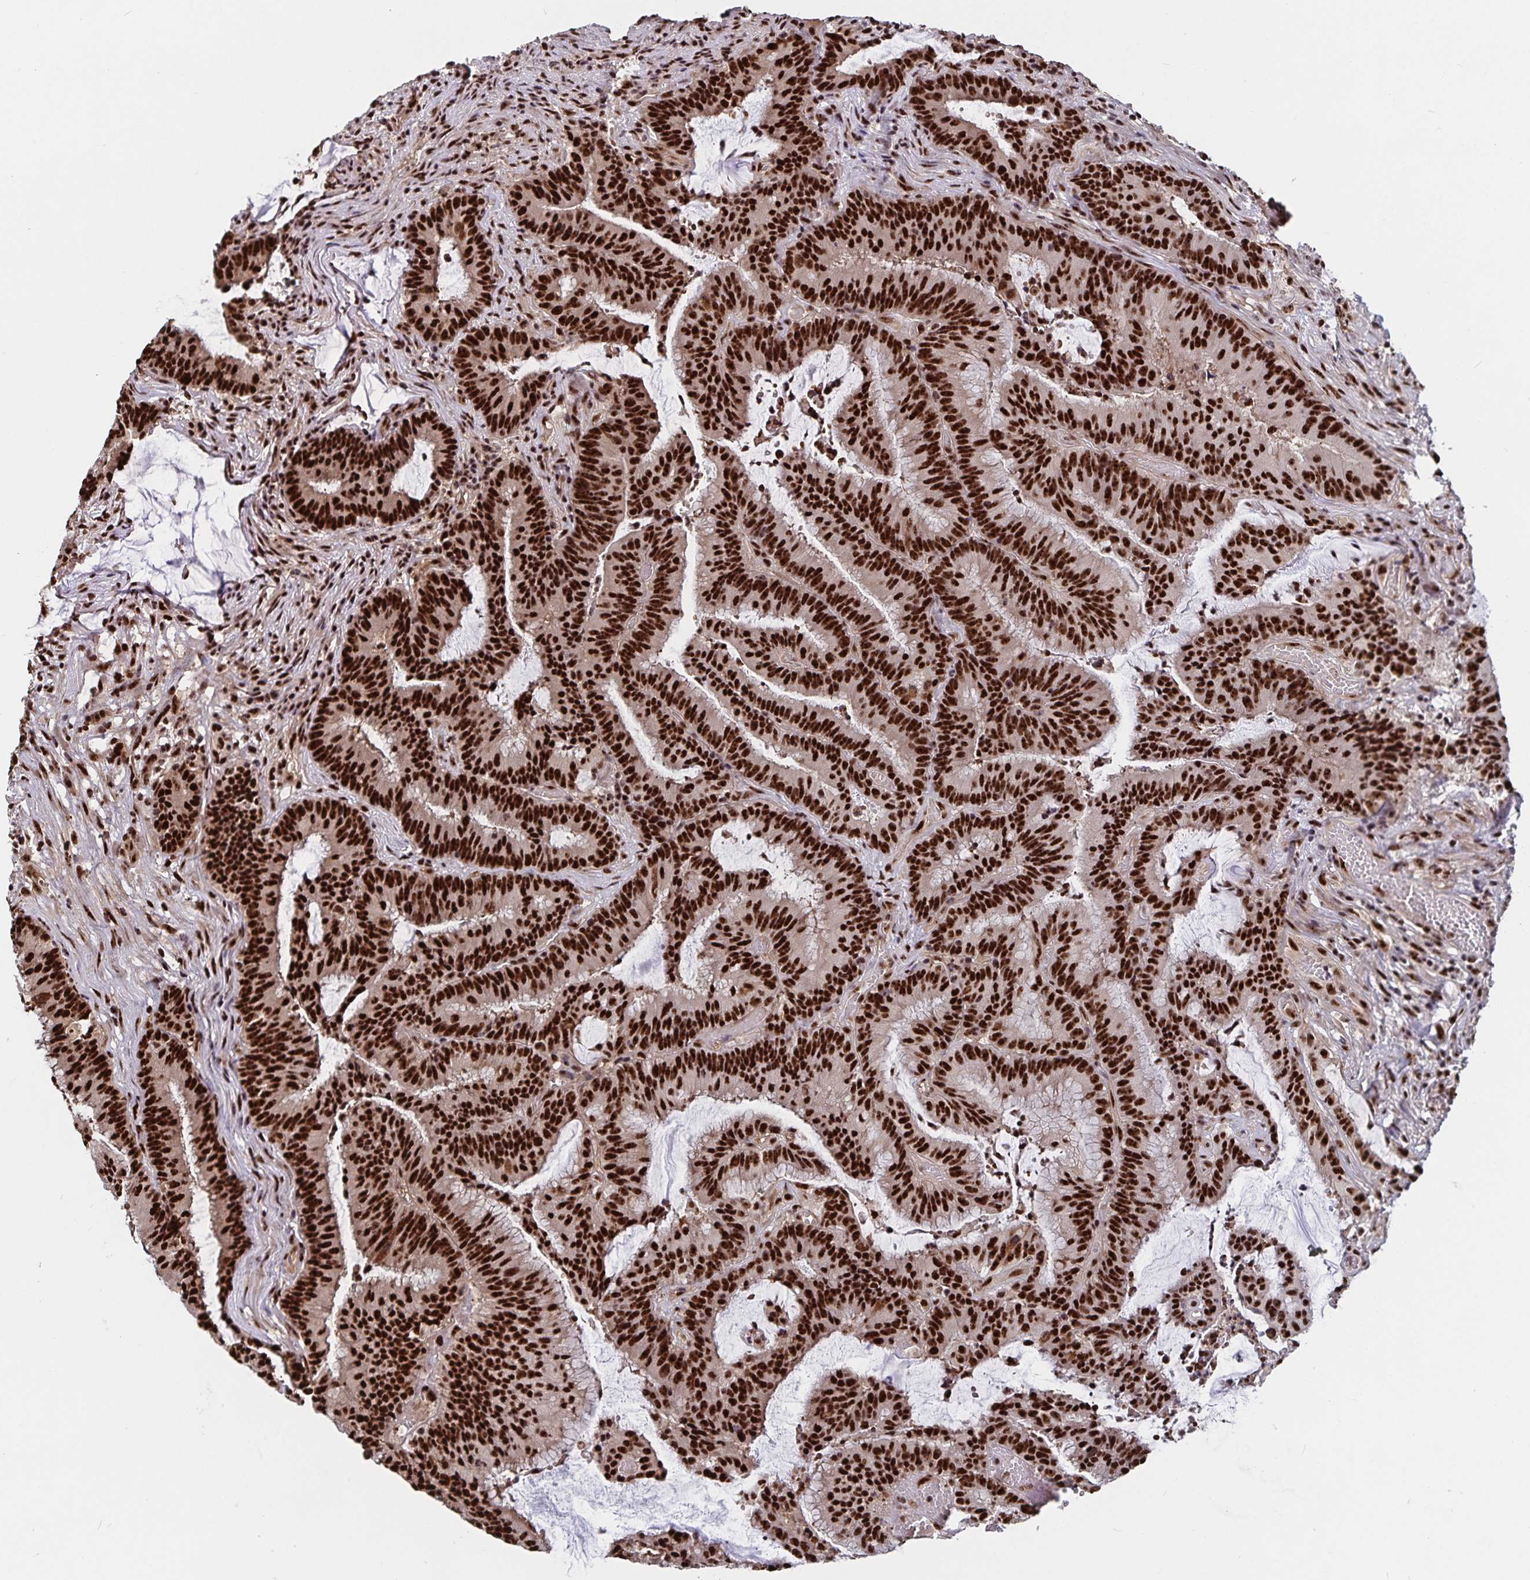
{"staining": {"intensity": "strong", "quantity": ">75%", "location": "nuclear"}, "tissue": "colorectal cancer", "cell_type": "Tumor cells", "image_type": "cancer", "snomed": [{"axis": "morphology", "description": "Adenocarcinoma, NOS"}, {"axis": "topography", "description": "Colon"}], "caption": "Colorectal cancer (adenocarcinoma) was stained to show a protein in brown. There is high levels of strong nuclear staining in approximately >75% of tumor cells.", "gene": "LAS1L", "patient": {"sex": "female", "age": 78}}